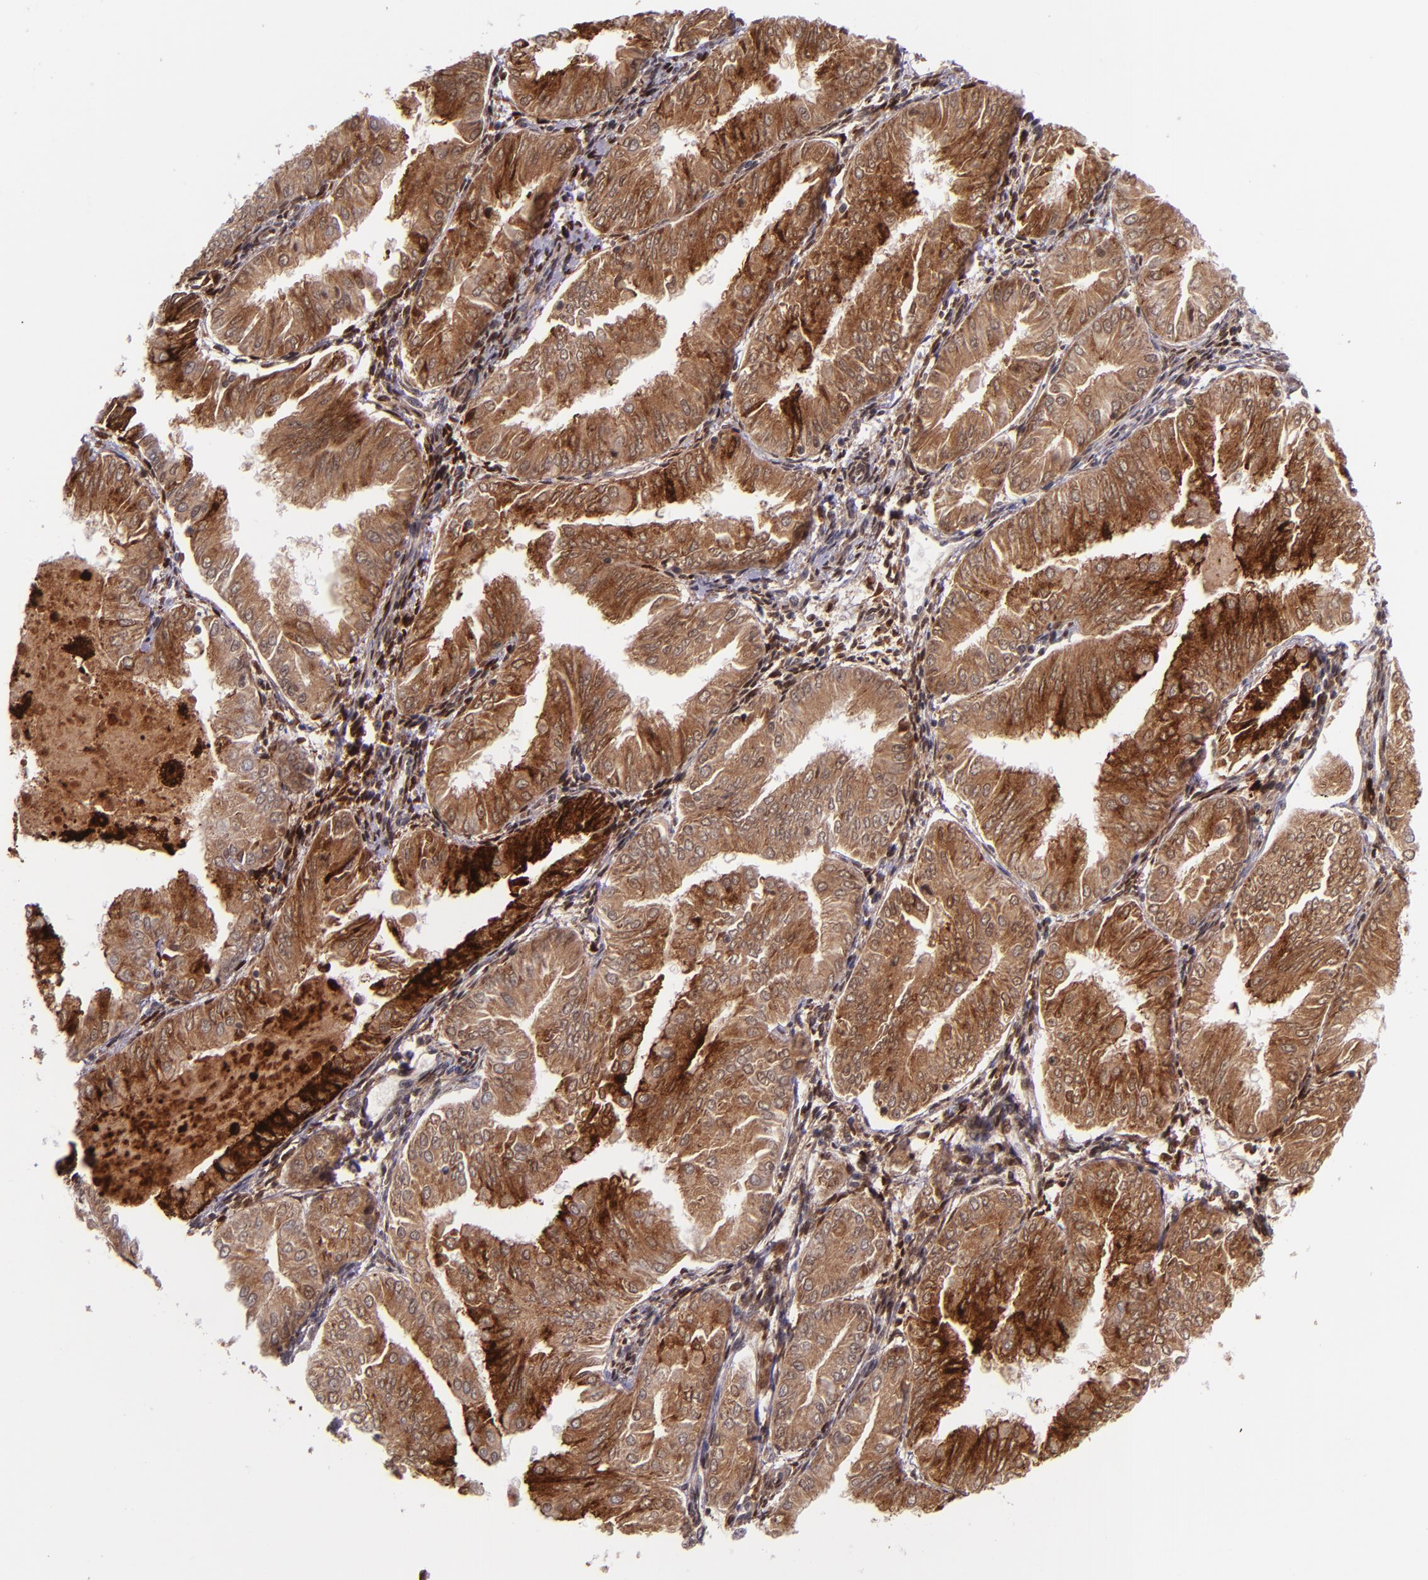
{"staining": {"intensity": "moderate", "quantity": ">75%", "location": "cytoplasmic/membranous"}, "tissue": "endometrial cancer", "cell_type": "Tumor cells", "image_type": "cancer", "snomed": [{"axis": "morphology", "description": "Adenocarcinoma, NOS"}, {"axis": "topography", "description": "Endometrium"}], "caption": "Endometrial adenocarcinoma stained with a protein marker exhibits moderate staining in tumor cells.", "gene": "SLPI", "patient": {"sex": "female", "age": 53}}